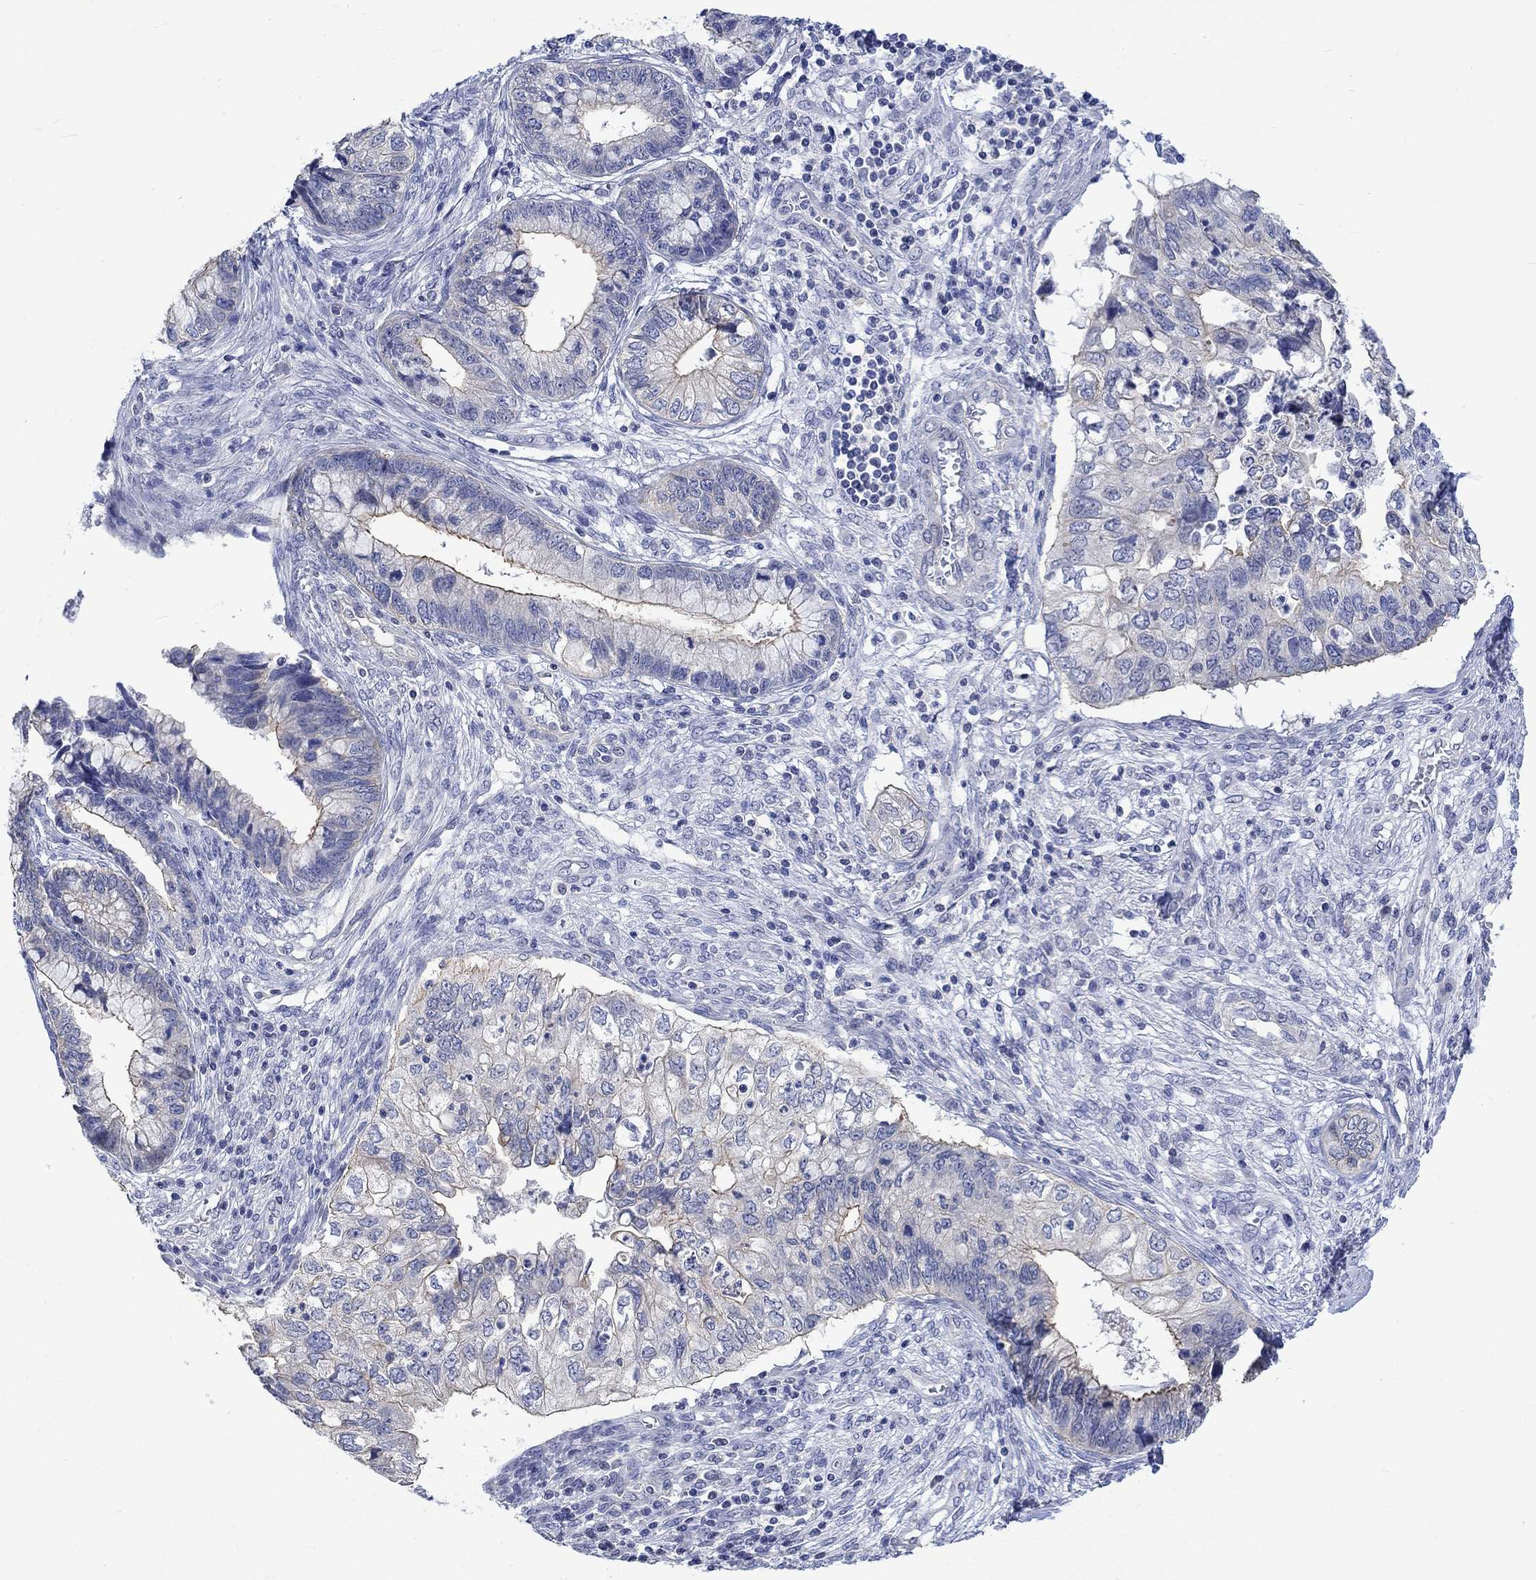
{"staining": {"intensity": "moderate", "quantity": "<25%", "location": "cytoplasmic/membranous"}, "tissue": "cervical cancer", "cell_type": "Tumor cells", "image_type": "cancer", "snomed": [{"axis": "morphology", "description": "Adenocarcinoma, NOS"}, {"axis": "topography", "description": "Cervix"}], "caption": "IHC staining of cervical adenocarcinoma, which exhibits low levels of moderate cytoplasmic/membranous expression in approximately <25% of tumor cells indicating moderate cytoplasmic/membranous protein expression. The staining was performed using DAB (brown) for protein detection and nuclei were counterstained in hematoxylin (blue).", "gene": "AGRP", "patient": {"sex": "female", "age": 44}}